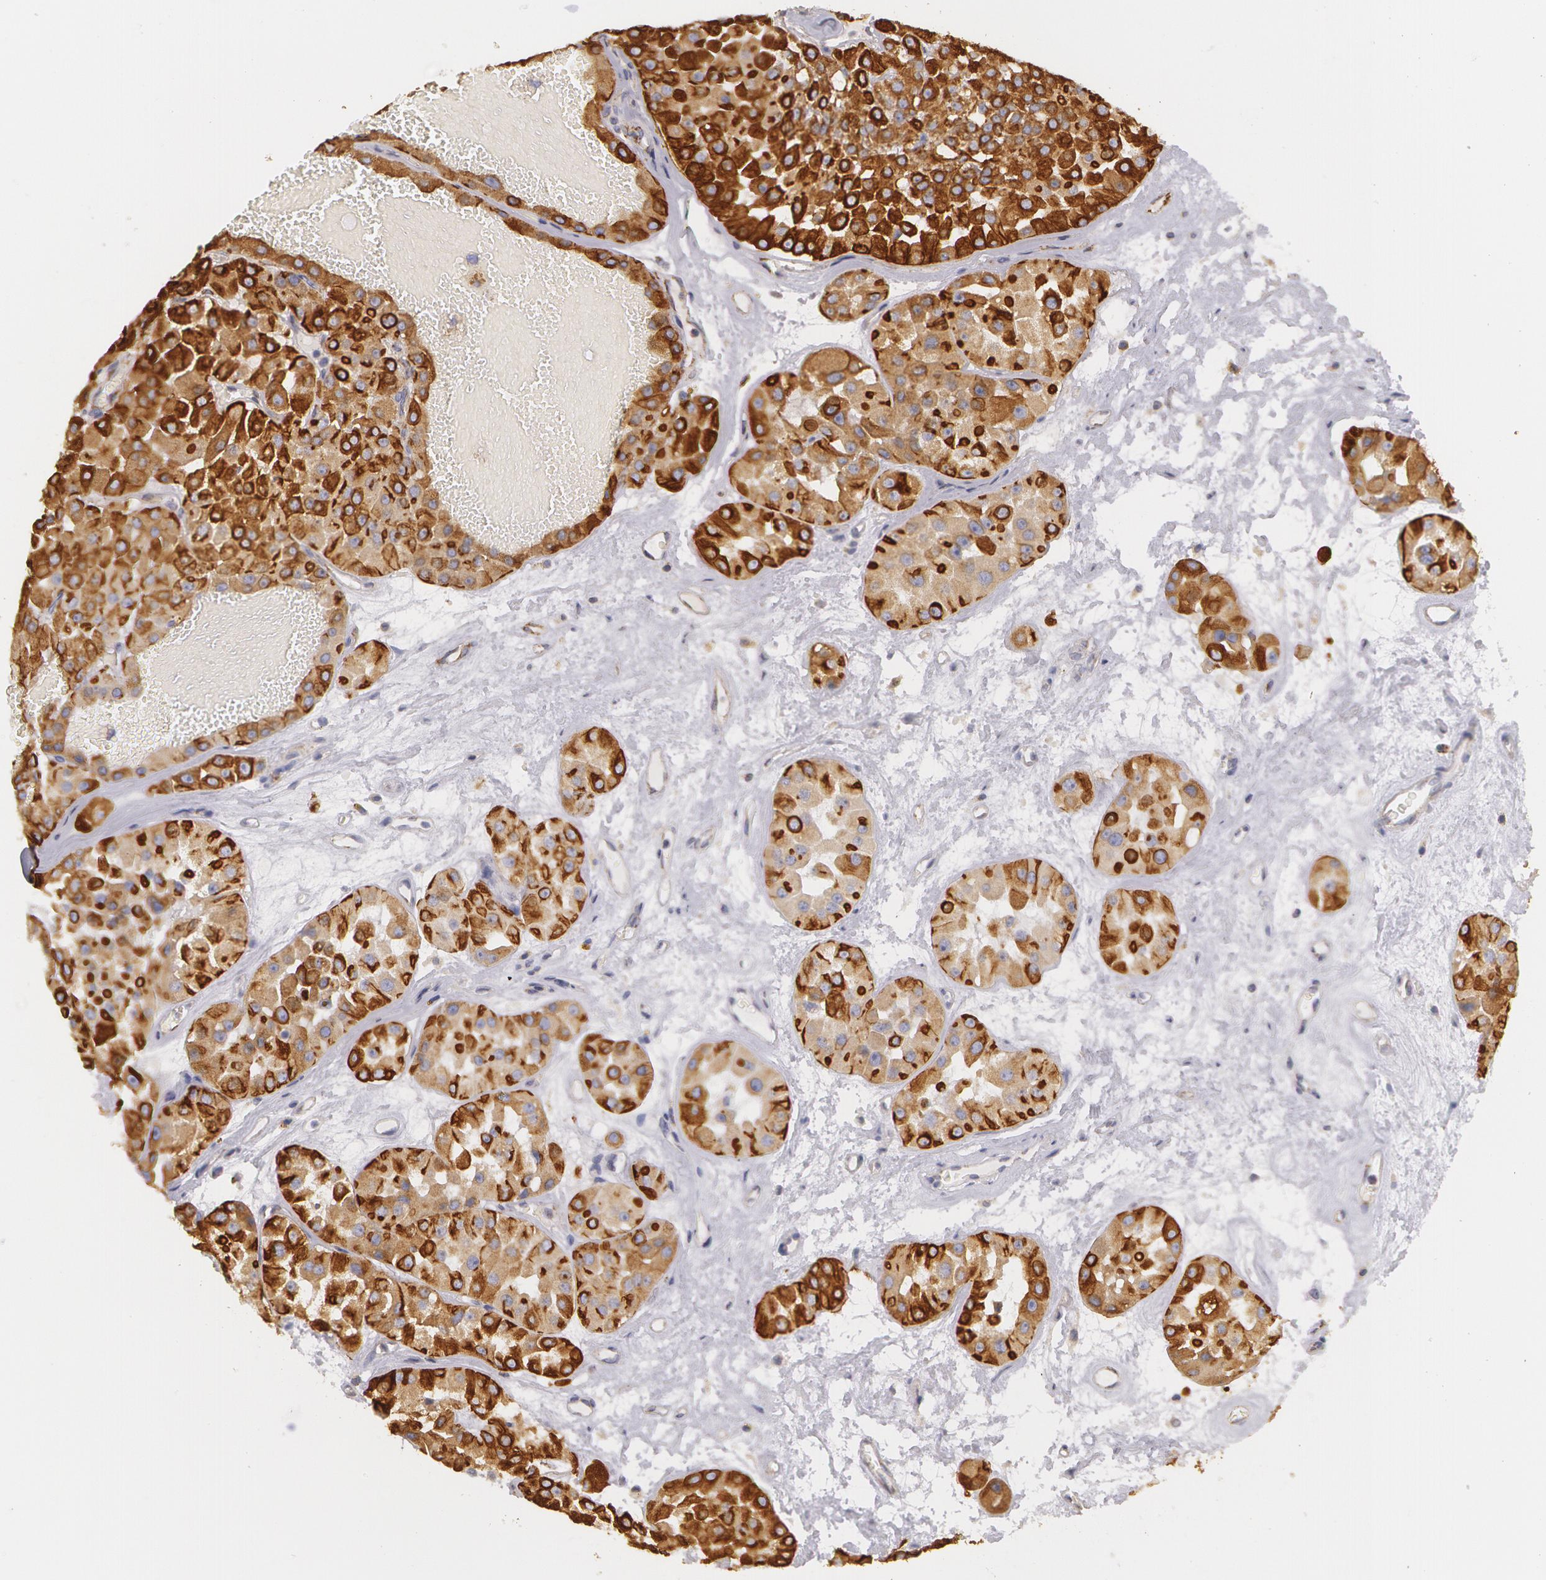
{"staining": {"intensity": "strong", "quantity": ">75%", "location": "cytoplasmic/membranous,nuclear"}, "tissue": "renal cancer", "cell_type": "Tumor cells", "image_type": "cancer", "snomed": [{"axis": "morphology", "description": "Adenocarcinoma, uncertain malignant potential"}, {"axis": "topography", "description": "Kidney"}], "caption": "A brown stain labels strong cytoplasmic/membranous and nuclear staining of a protein in human renal cancer tumor cells. The staining was performed using DAB (3,3'-diaminobenzidine) to visualize the protein expression in brown, while the nuclei were stained in blue with hematoxylin (Magnification: 20x).", "gene": "KRT18", "patient": {"sex": "male", "age": 63}}